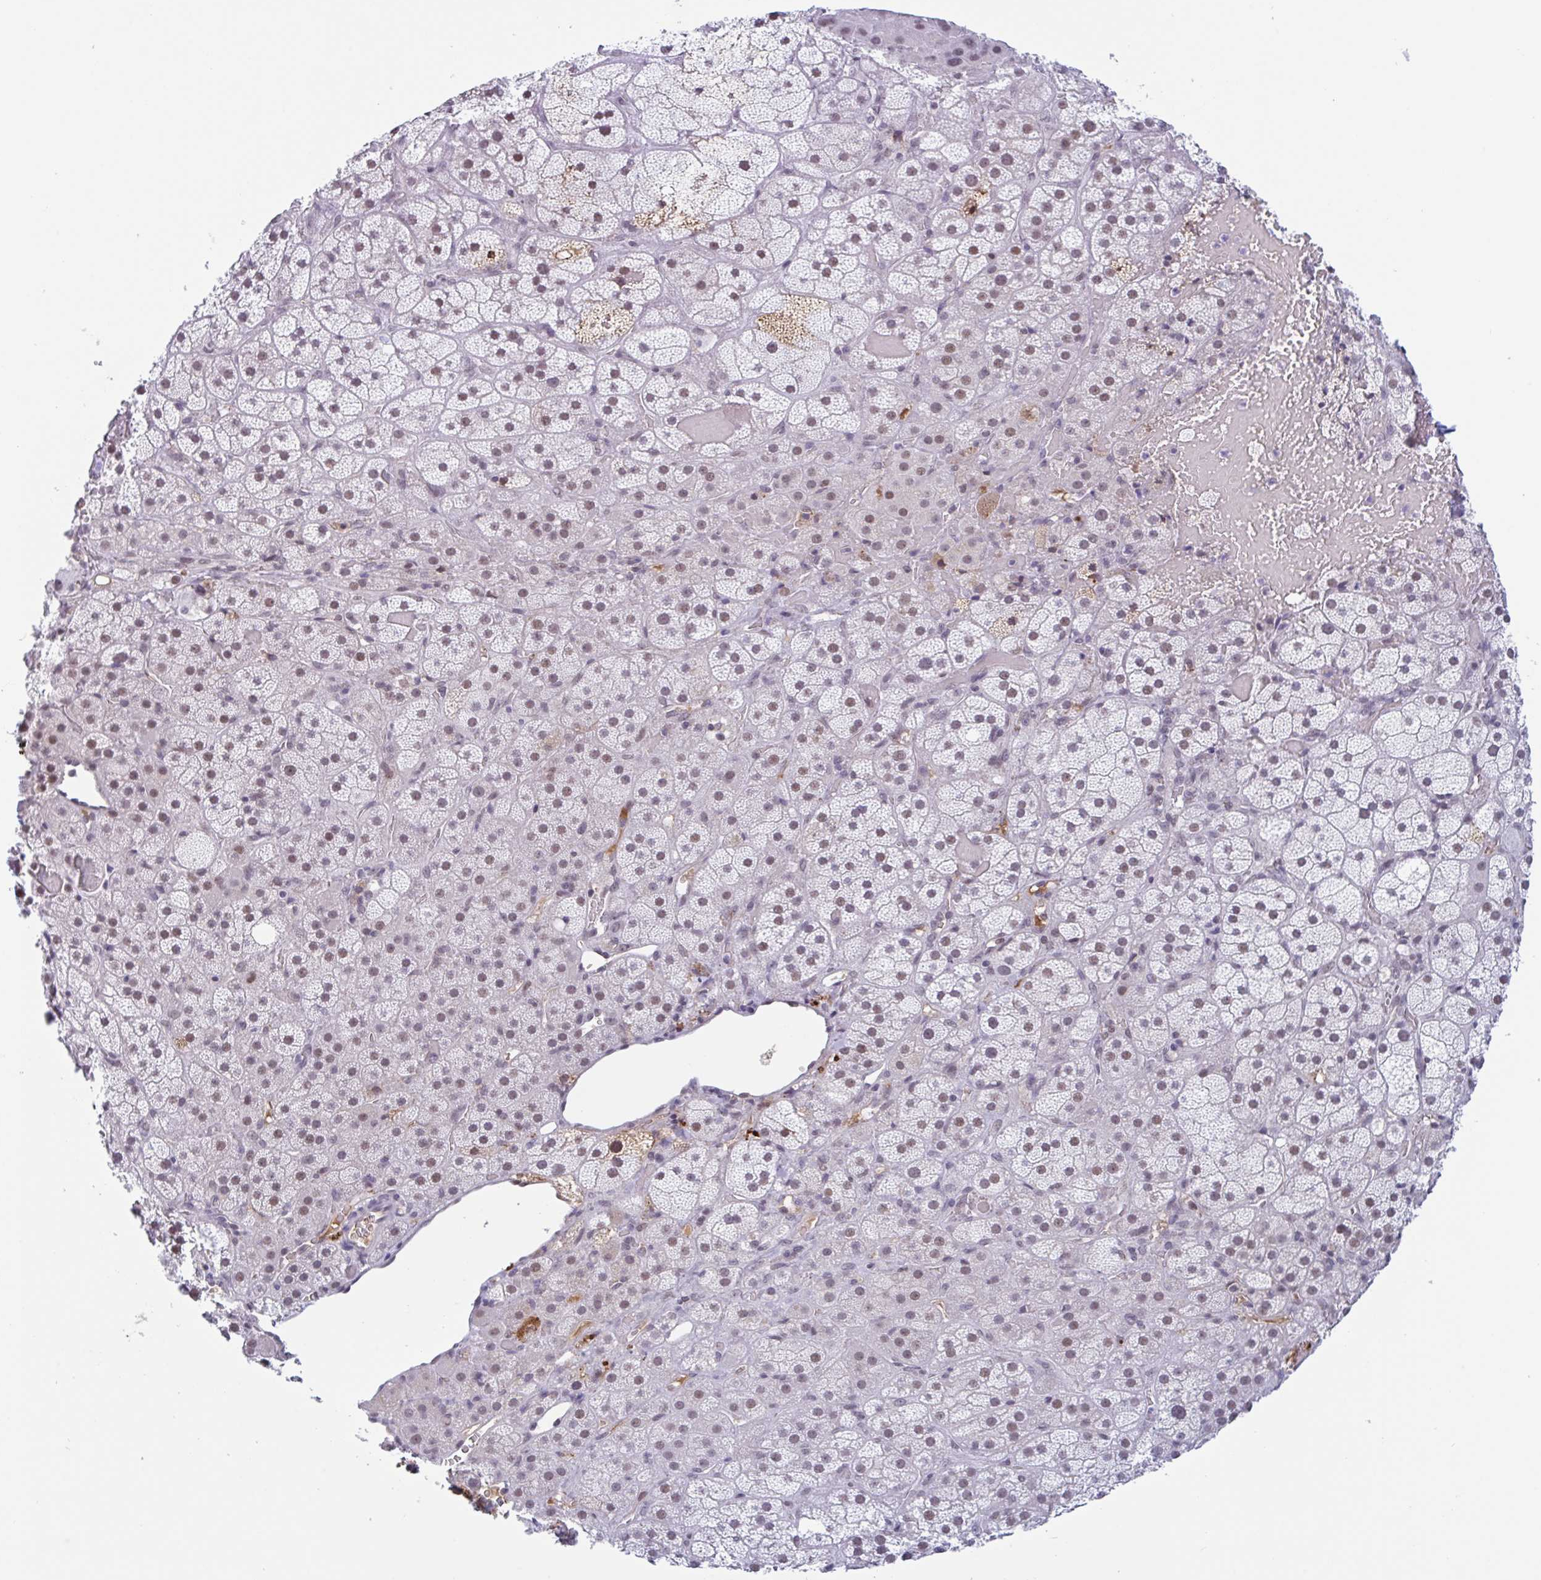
{"staining": {"intensity": "moderate", "quantity": "25%-75%", "location": "nuclear"}, "tissue": "adrenal gland", "cell_type": "Glandular cells", "image_type": "normal", "snomed": [{"axis": "morphology", "description": "Normal tissue, NOS"}, {"axis": "topography", "description": "Adrenal gland"}], "caption": "An immunohistochemistry image of normal tissue is shown. Protein staining in brown highlights moderate nuclear positivity in adrenal gland within glandular cells. The staining was performed using DAB (3,3'-diaminobenzidine), with brown indicating positive protein expression. Nuclei are stained blue with hematoxylin.", "gene": "PLG", "patient": {"sex": "male", "age": 57}}